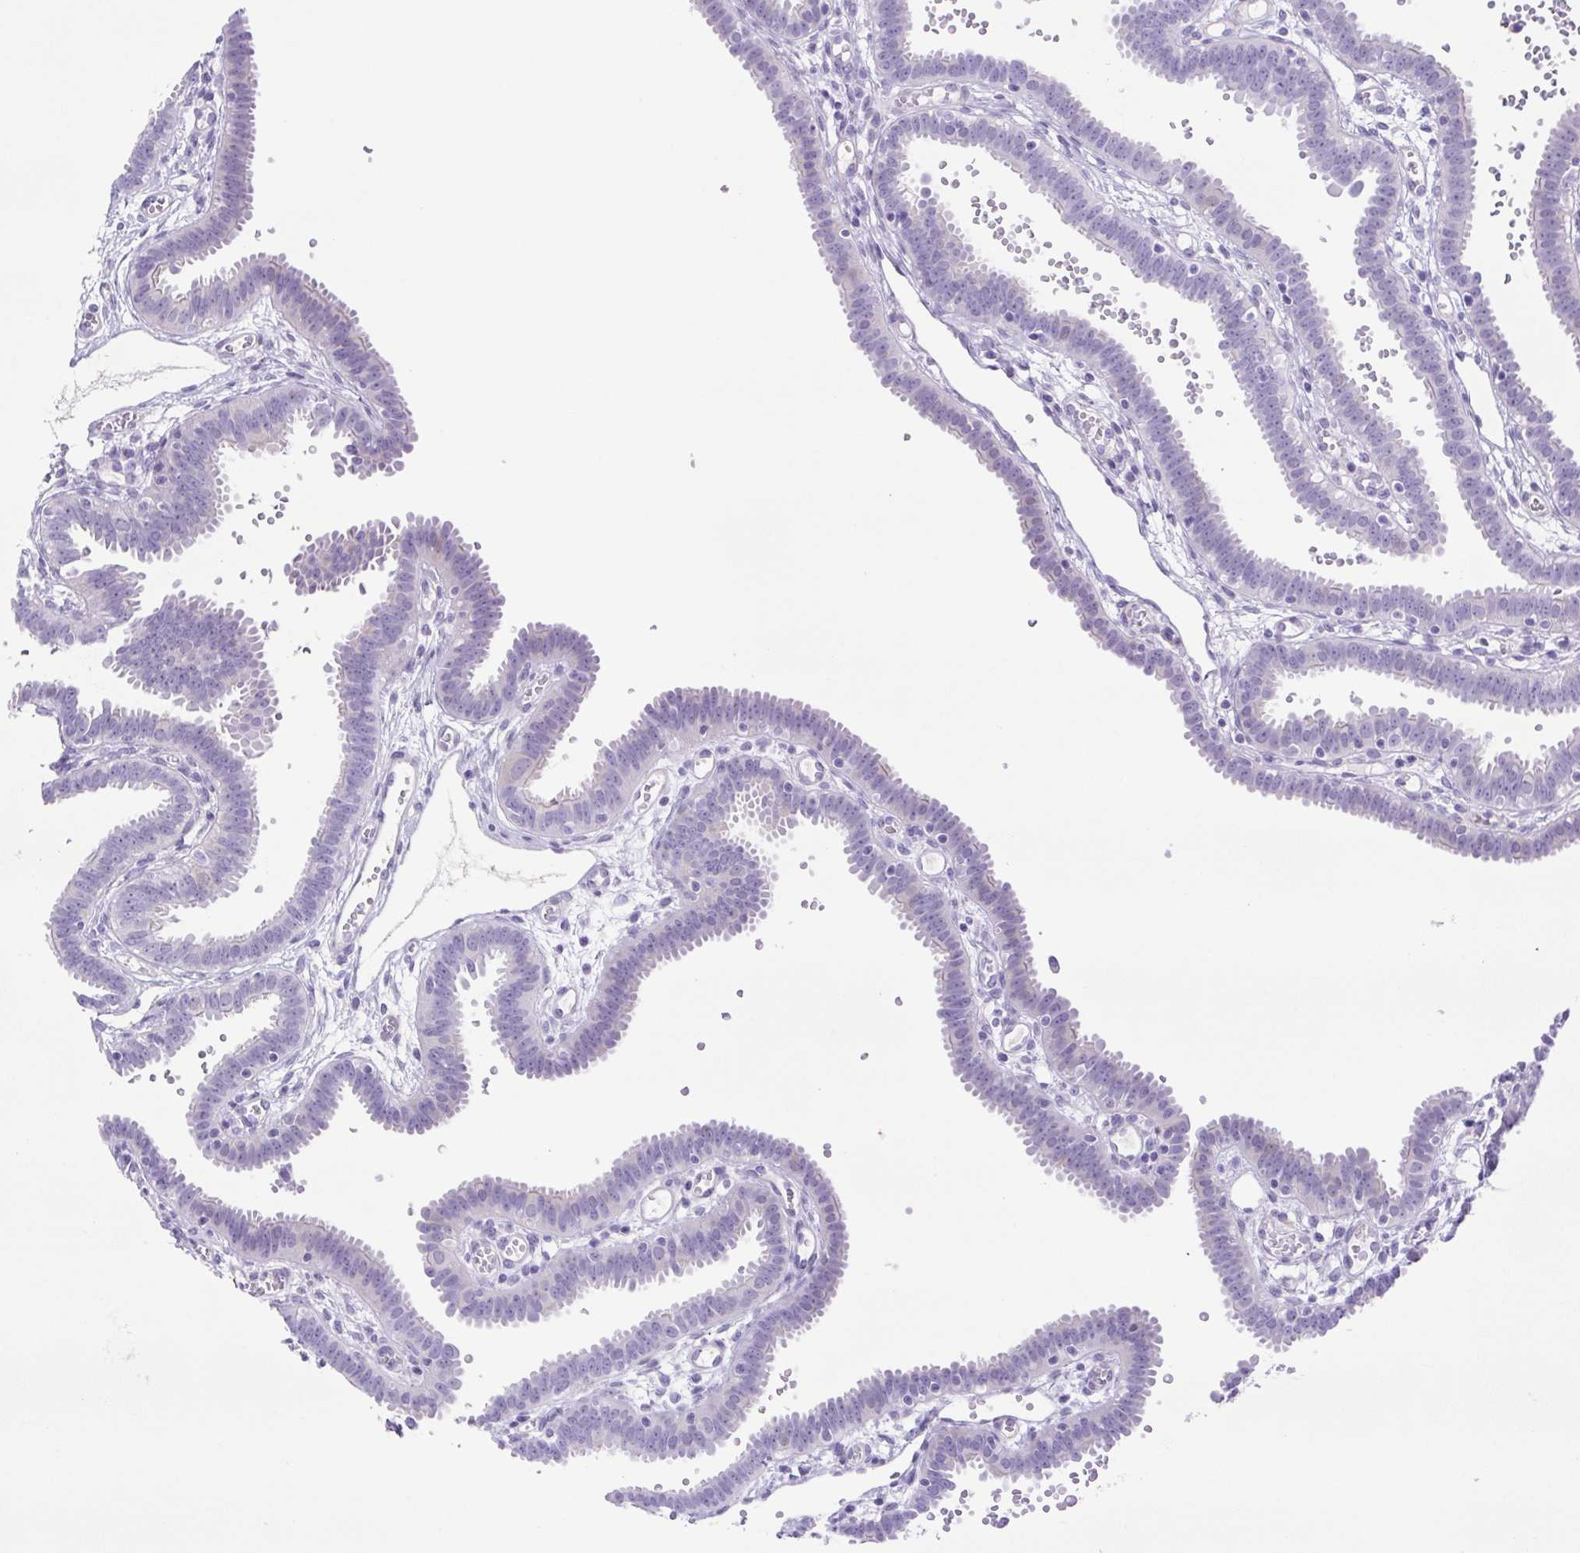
{"staining": {"intensity": "negative", "quantity": "none", "location": "none"}, "tissue": "fallopian tube", "cell_type": "Glandular cells", "image_type": "normal", "snomed": [{"axis": "morphology", "description": "Normal tissue, NOS"}, {"axis": "topography", "description": "Fallopian tube"}], "caption": "An IHC histopathology image of normal fallopian tube is shown. There is no staining in glandular cells of fallopian tube. The staining was performed using DAB to visualize the protein expression in brown, while the nuclei were stained in blue with hematoxylin (Magnification: 20x).", "gene": "CDSN", "patient": {"sex": "female", "age": 37}}